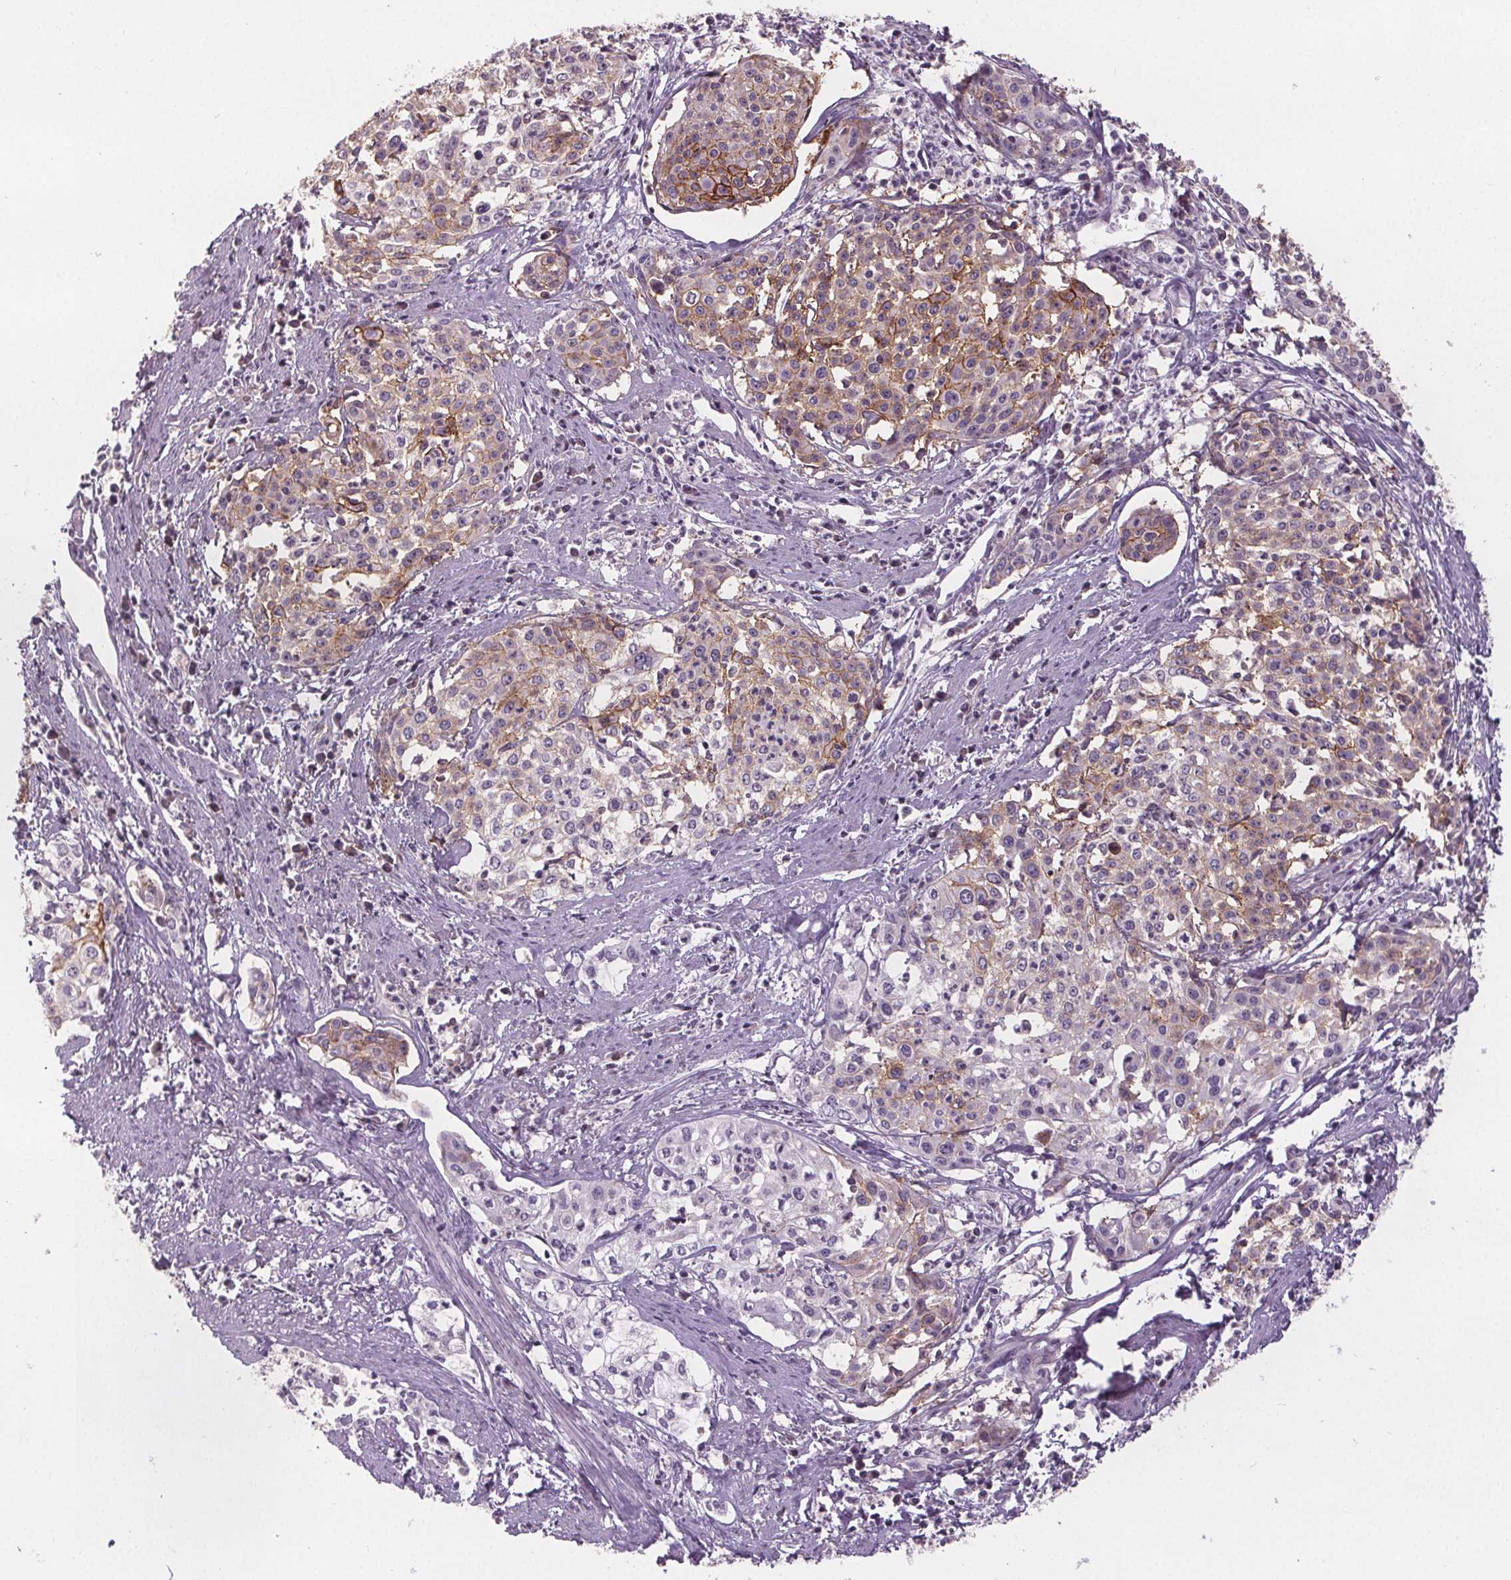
{"staining": {"intensity": "moderate", "quantity": "25%-75%", "location": "cytoplasmic/membranous"}, "tissue": "cervical cancer", "cell_type": "Tumor cells", "image_type": "cancer", "snomed": [{"axis": "morphology", "description": "Squamous cell carcinoma, NOS"}, {"axis": "topography", "description": "Cervix"}], "caption": "An IHC photomicrograph of tumor tissue is shown. Protein staining in brown labels moderate cytoplasmic/membranous positivity in squamous cell carcinoma (cervical) within tumor cells.", "gene": "ATP1A1", "patient": {"sex": "female", "age": 39}}